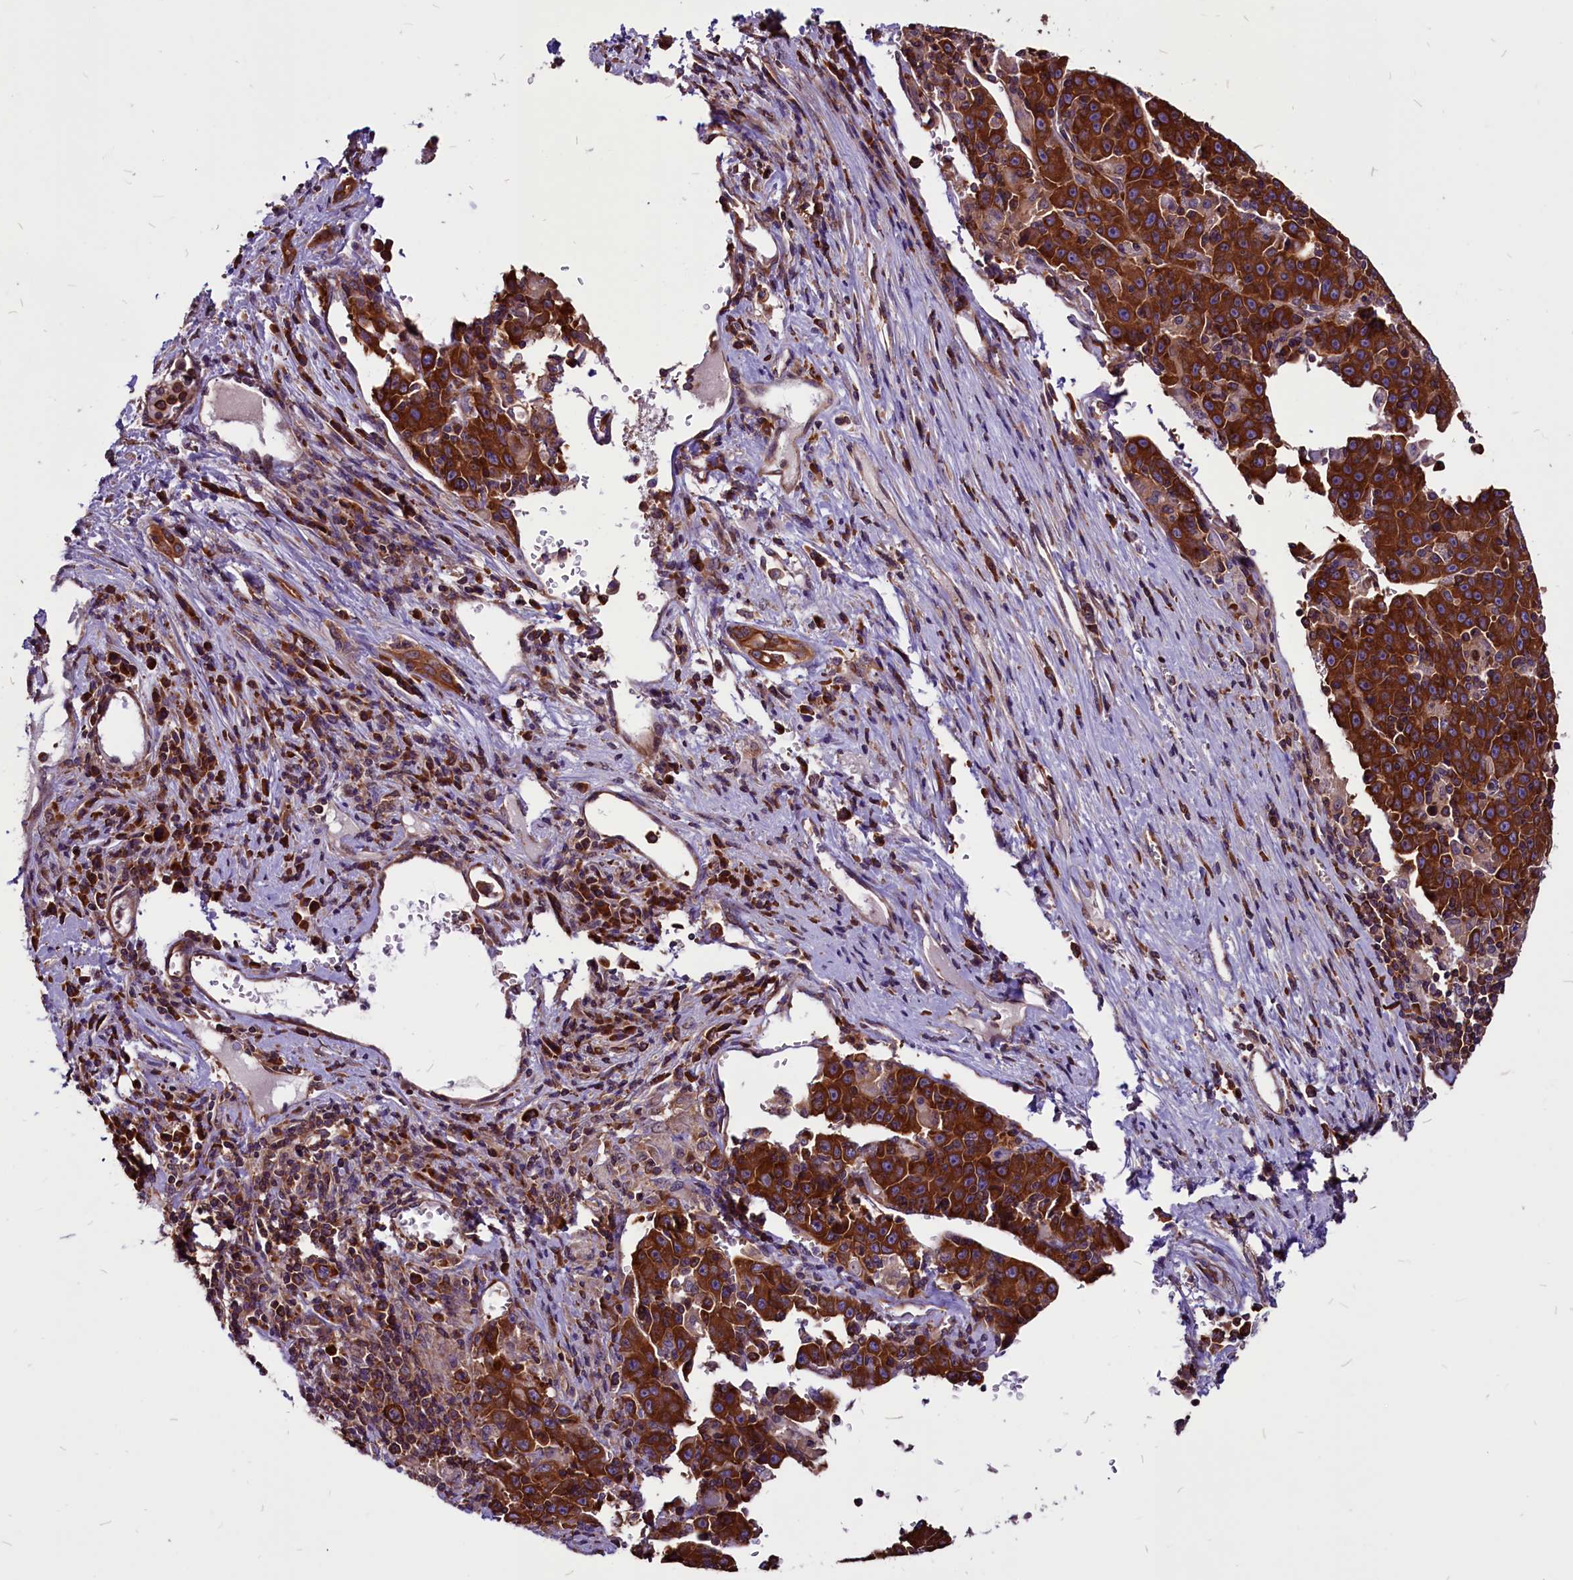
{"staining": {"intensity": "strong", "quantity": ">75%", "location": "cytoplasmic/membranous"}, "tissue": "liver cancer", "cell_type": "Tumor cells", "image_type": "cancer", "snomed": [{"axis": "morphology", "description": "Carcinoma, Hepatocellular, NOS"}, {"axis": "topography", "description": "Liver"}], "caption": "Strong cytoplasmic/membranous positivity is present in about >75% of tumor cells in liver cancer. (DAB (3,3'-diaminobenzidine) IHC with brightfield microscopy, high magnification).", "gene": "EIF3G", "patient": {"sex": "female", "age": 53}}